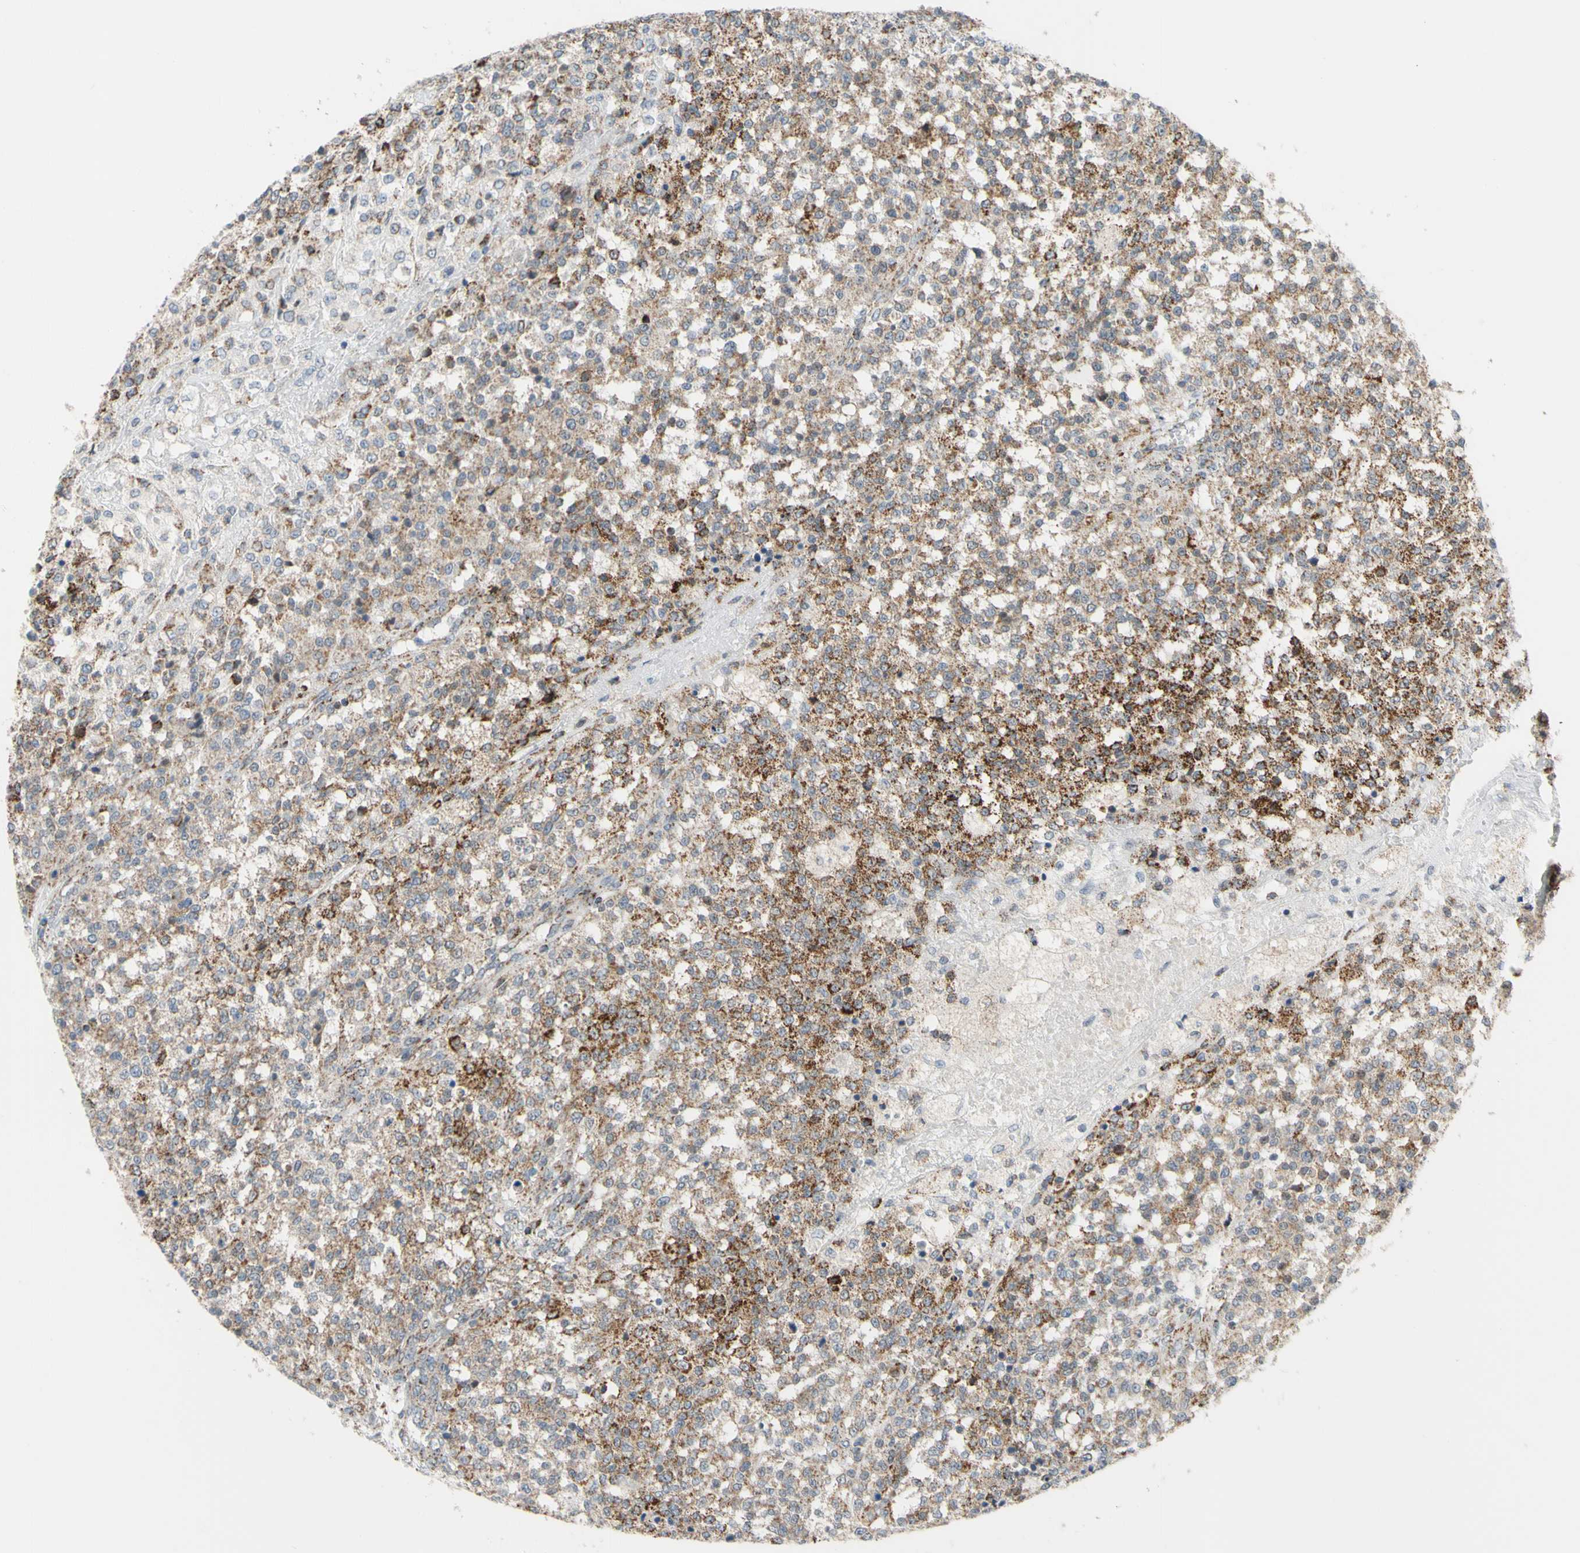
{"staining": {"intensity": "moderate", "quantity": "<25%", "location": "cytoplasmic/membranous"}, "tissue": "testis cancer", "cell_type": "Tumor cells", "image_type": "cancer", "snomed": [{"axis": "morphology", "description": "Seminoma, NOS"}, {"axis": "topography", "description": "Testis"}], "caption": "The histopathology image shows staining of testis cancer (seminoma), revealing moderate cytoplasmic/membranous protein staining (brown color) within tumor cells.", "gene": "GLT8D1", "patient": {"sex": "male", "age": 59}}